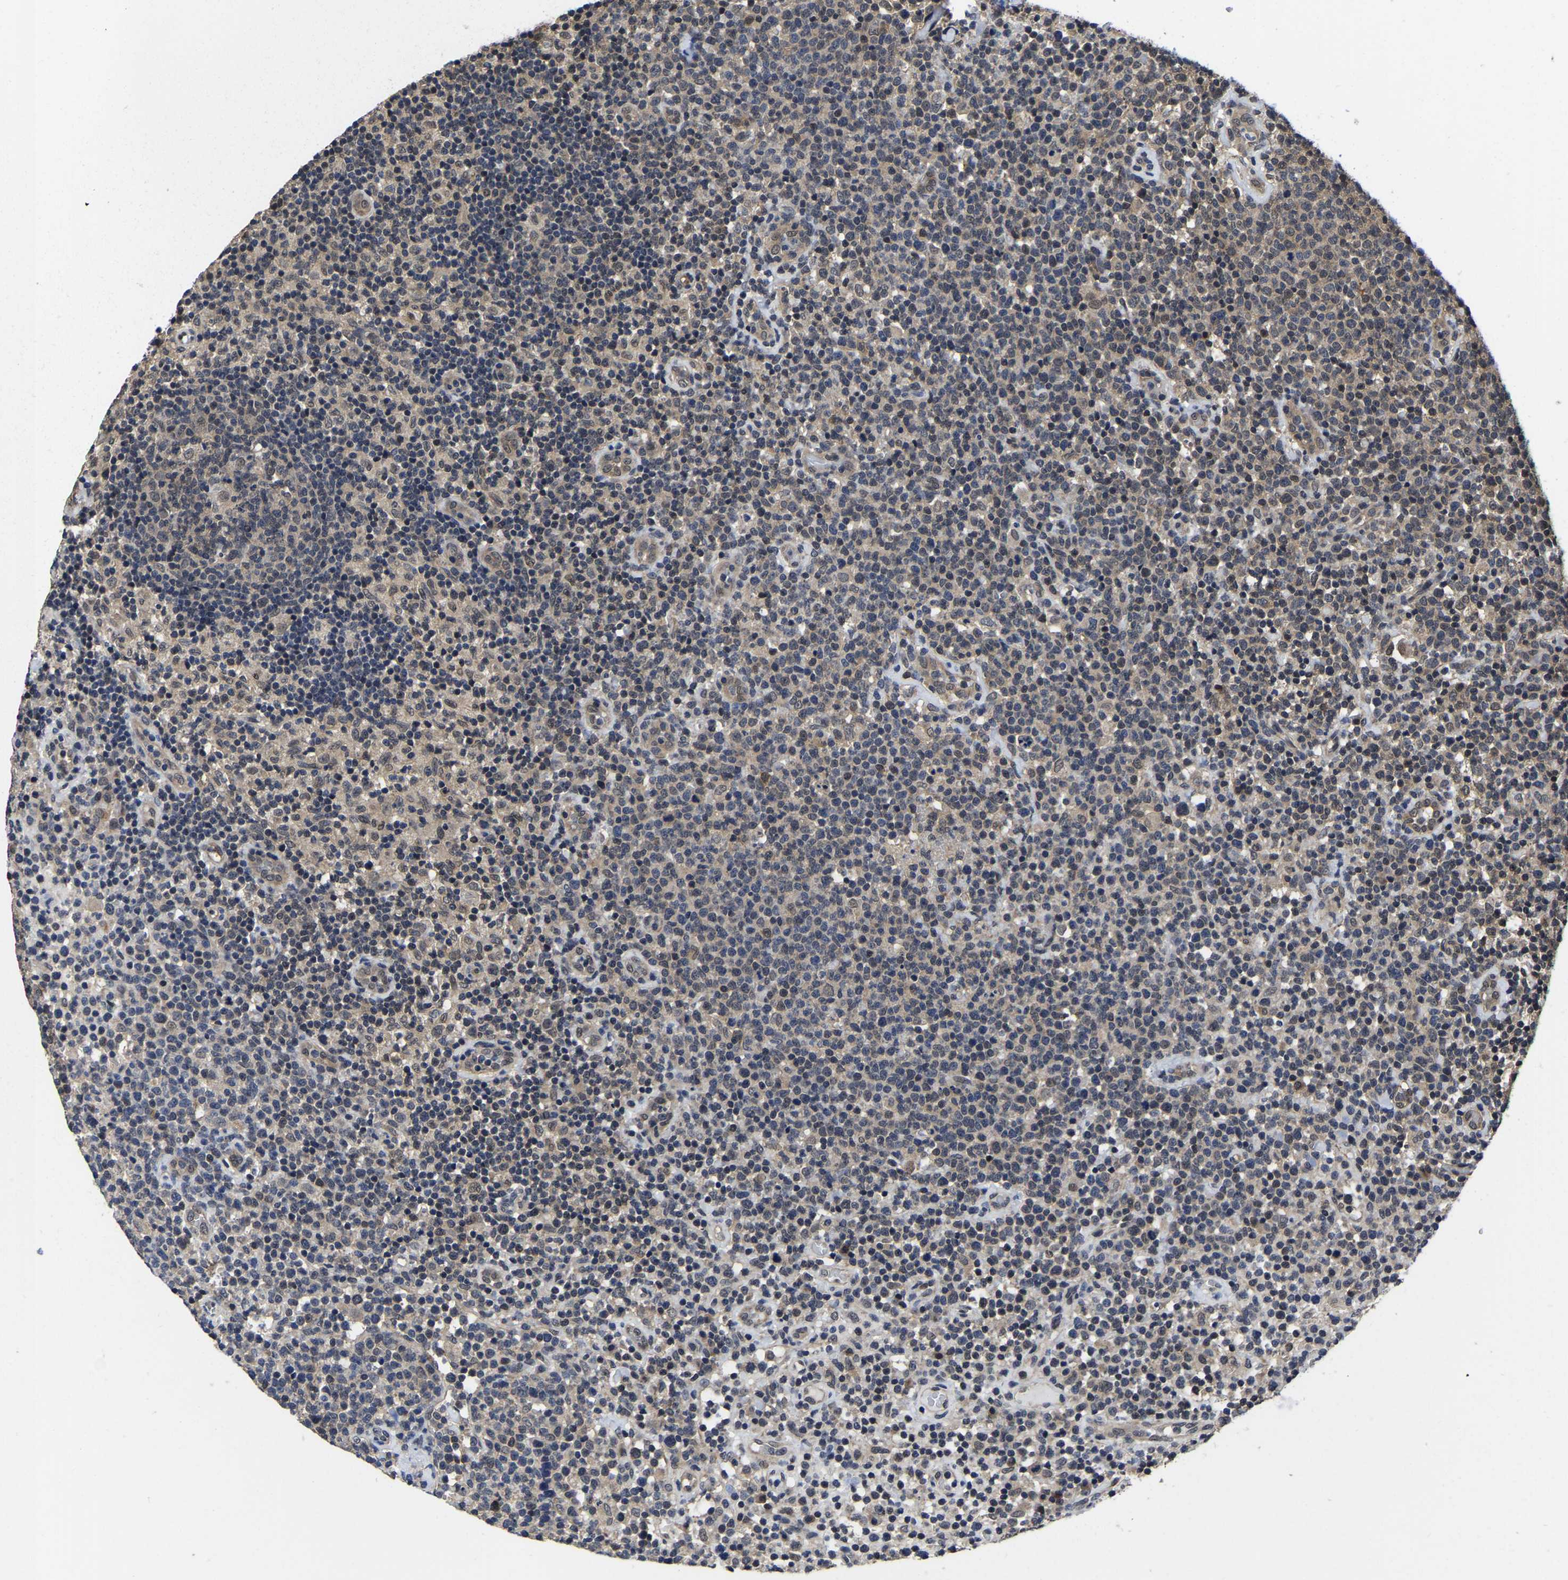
{"staining": {"intensity": "weak", "quantity": "<25%", "location": "nuclear"}, "tissue": "lymphoma", "cell_type": "Tumor cells", "image_type": "cancer", "snomed": [{"axis": "morphology", "description": "Malignant lymphoma, non-Hodgkin's type, High grade"}, {"axis": "topography", "description": "Lymph node"}], "caption": "Immunohistochemical staining of malignant lymphoma, non-Hodgkin's type (high-grade) exhibits no significant staining in tumor cells. Brightfield microscopy of immunohistochemistry (IHC) stained with DAB (3,3'-diaminobenzidine) (brown) and hematoxylin (blue), captured at high magnification.", "gene": "MCOLN2", "patient": {"sex": "male", "age": 61}}